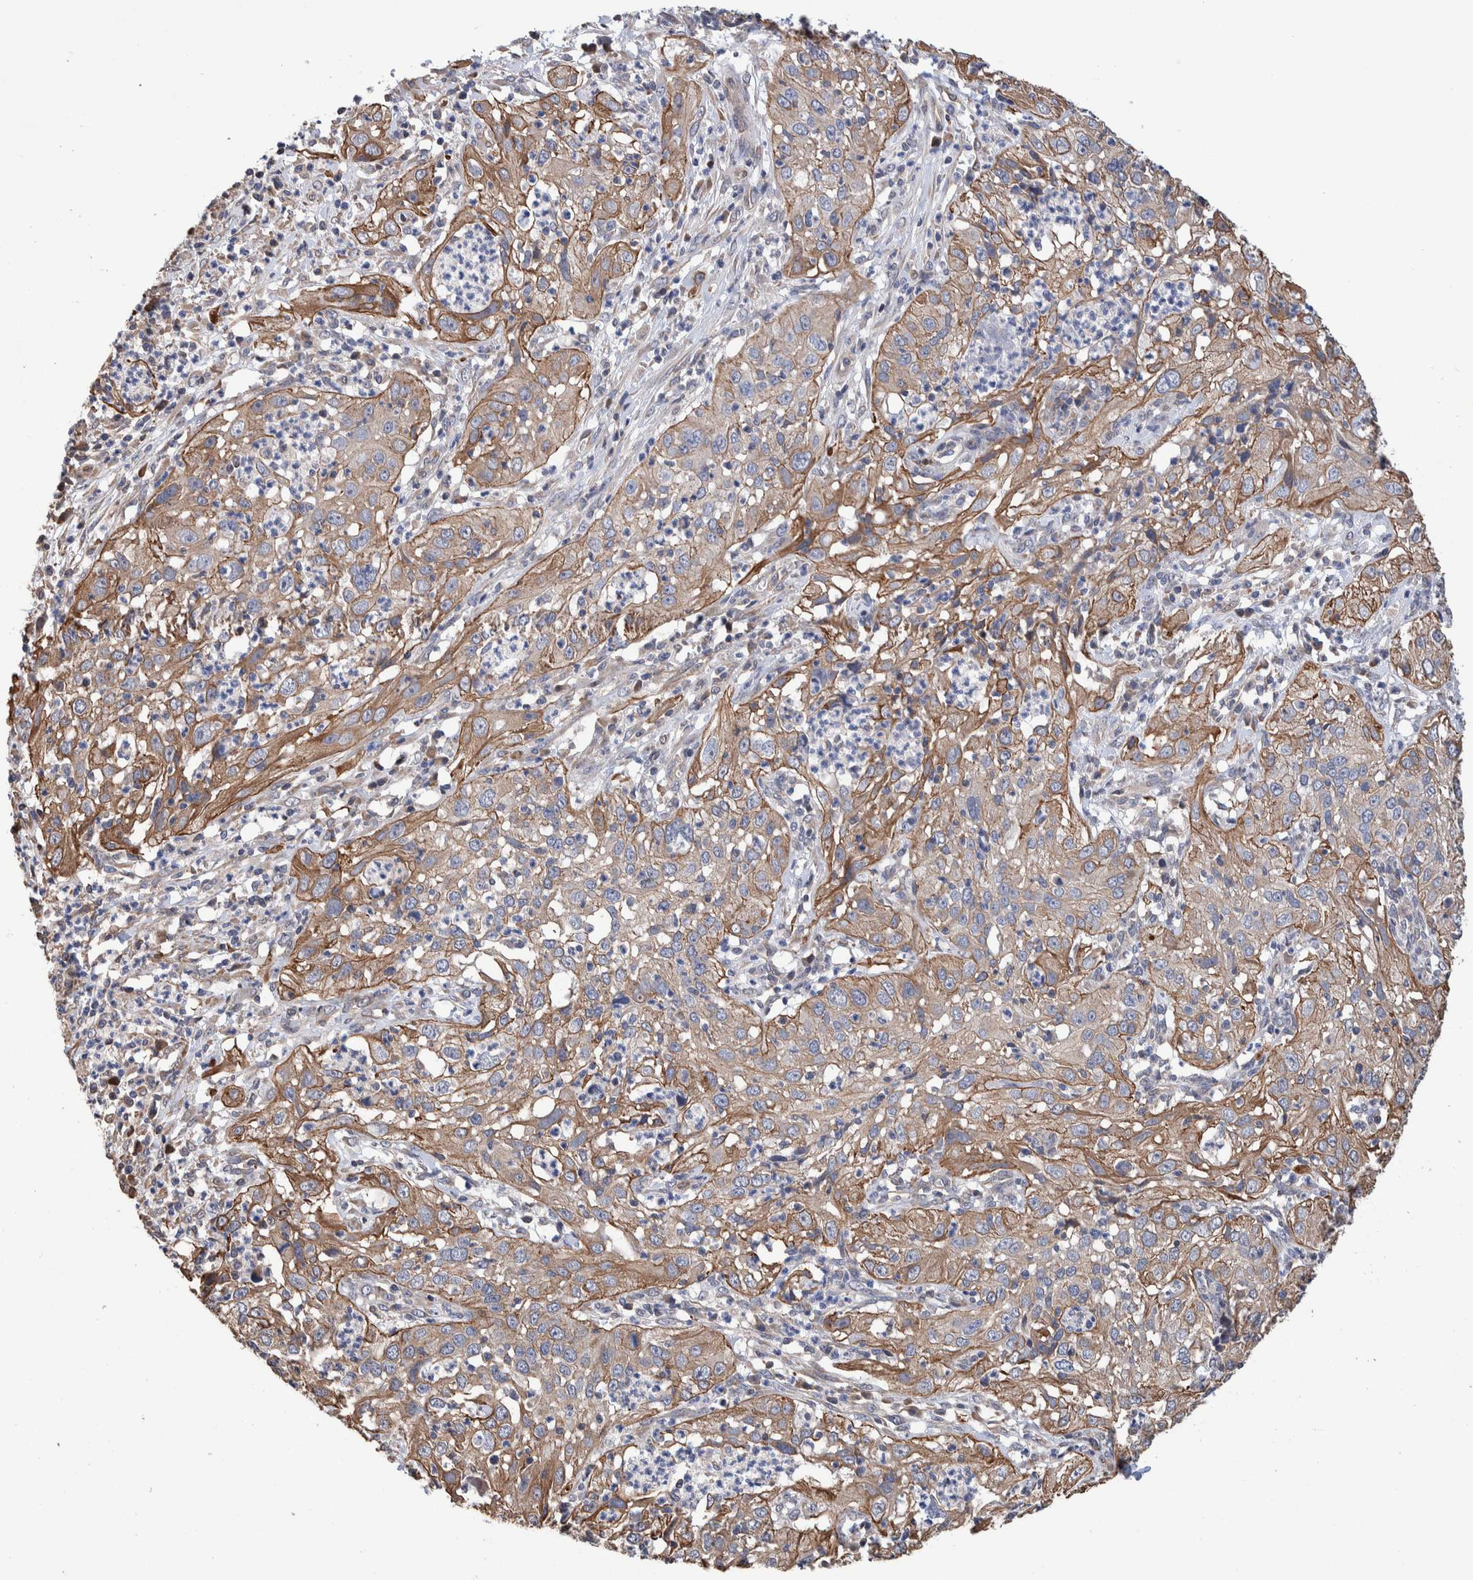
{"staining": {"intensity": "moderate", "quantity": "25%-75%", "location": "cytoplasmic/membranous"}, "tissue": "cervical cancer", "cell_type": "Tumor cells", "image_type": "cancer", "snomed": [{"axis": "morphology", "description": "Squamous cell carcinoma, NOS"}, {"axis": "topography", "description": "Cervix"}], "caption": "Protein expression by immunohistochemistry reveals moderate cytoplasmic/membranous staining in approximately 25%-75% of tumor cells in cervical cancer.", "gene": "SLC45A4", "patient": {"sex": "female", "age": 32}}